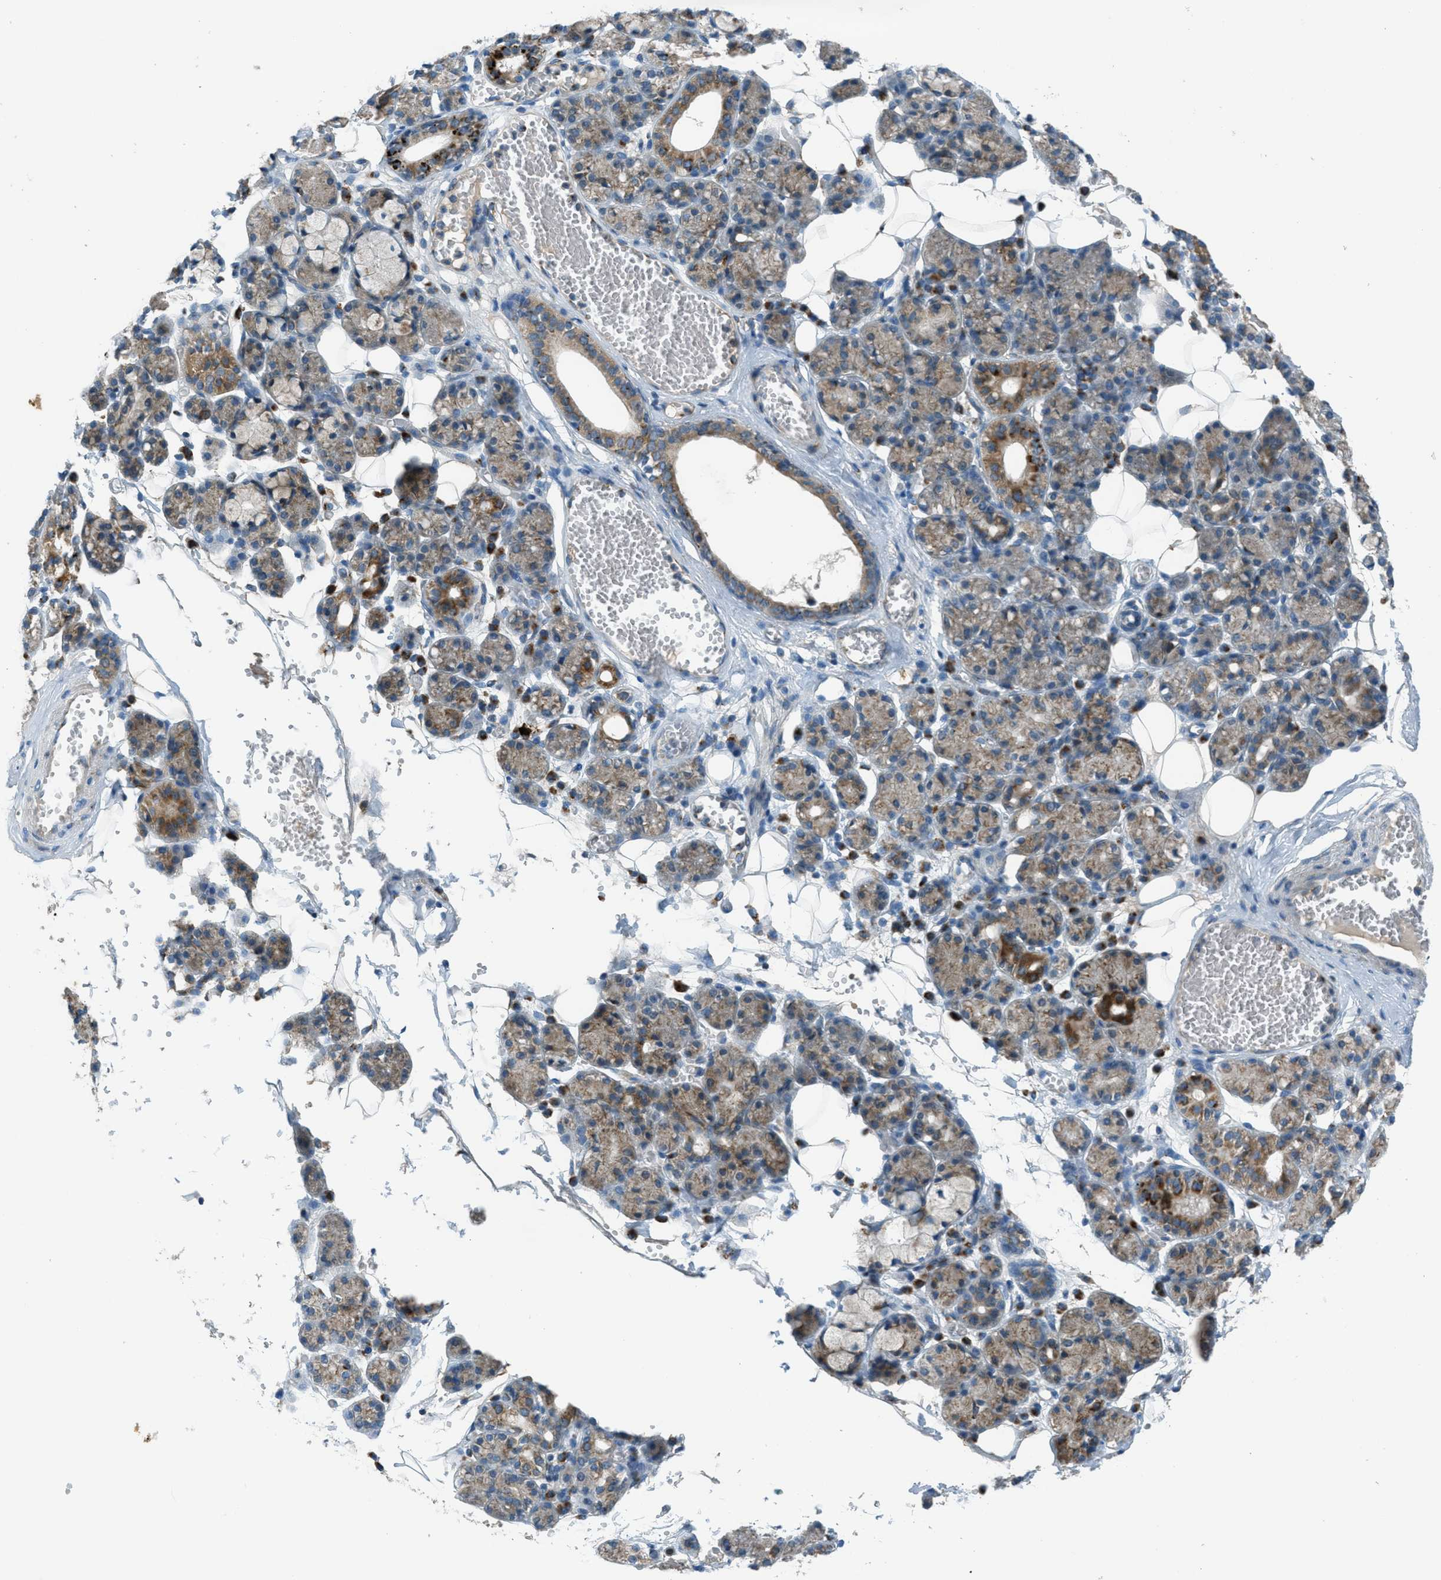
{"staining": {"intensity": "moderate", "quantity": "25%-75%", "location": "cytoplasmic/membranous"}, "tissue": "salivary gland", "cell_type": "Glandular cells", "image_type": "normal", "snomed": [{"axis": "morphology", "description": "Normal tissue, NOS"}, {"axis": "topography", "description": "Salivary gland"}], "caption": "This is a micrograph of immunohistochemistry staining of normal salivary gland, which shows moderate expression in the cytoplasmic/membranous of glandular cells.", "gene": "BCKDK", "patient": {"sex": "male", "age": 63}}